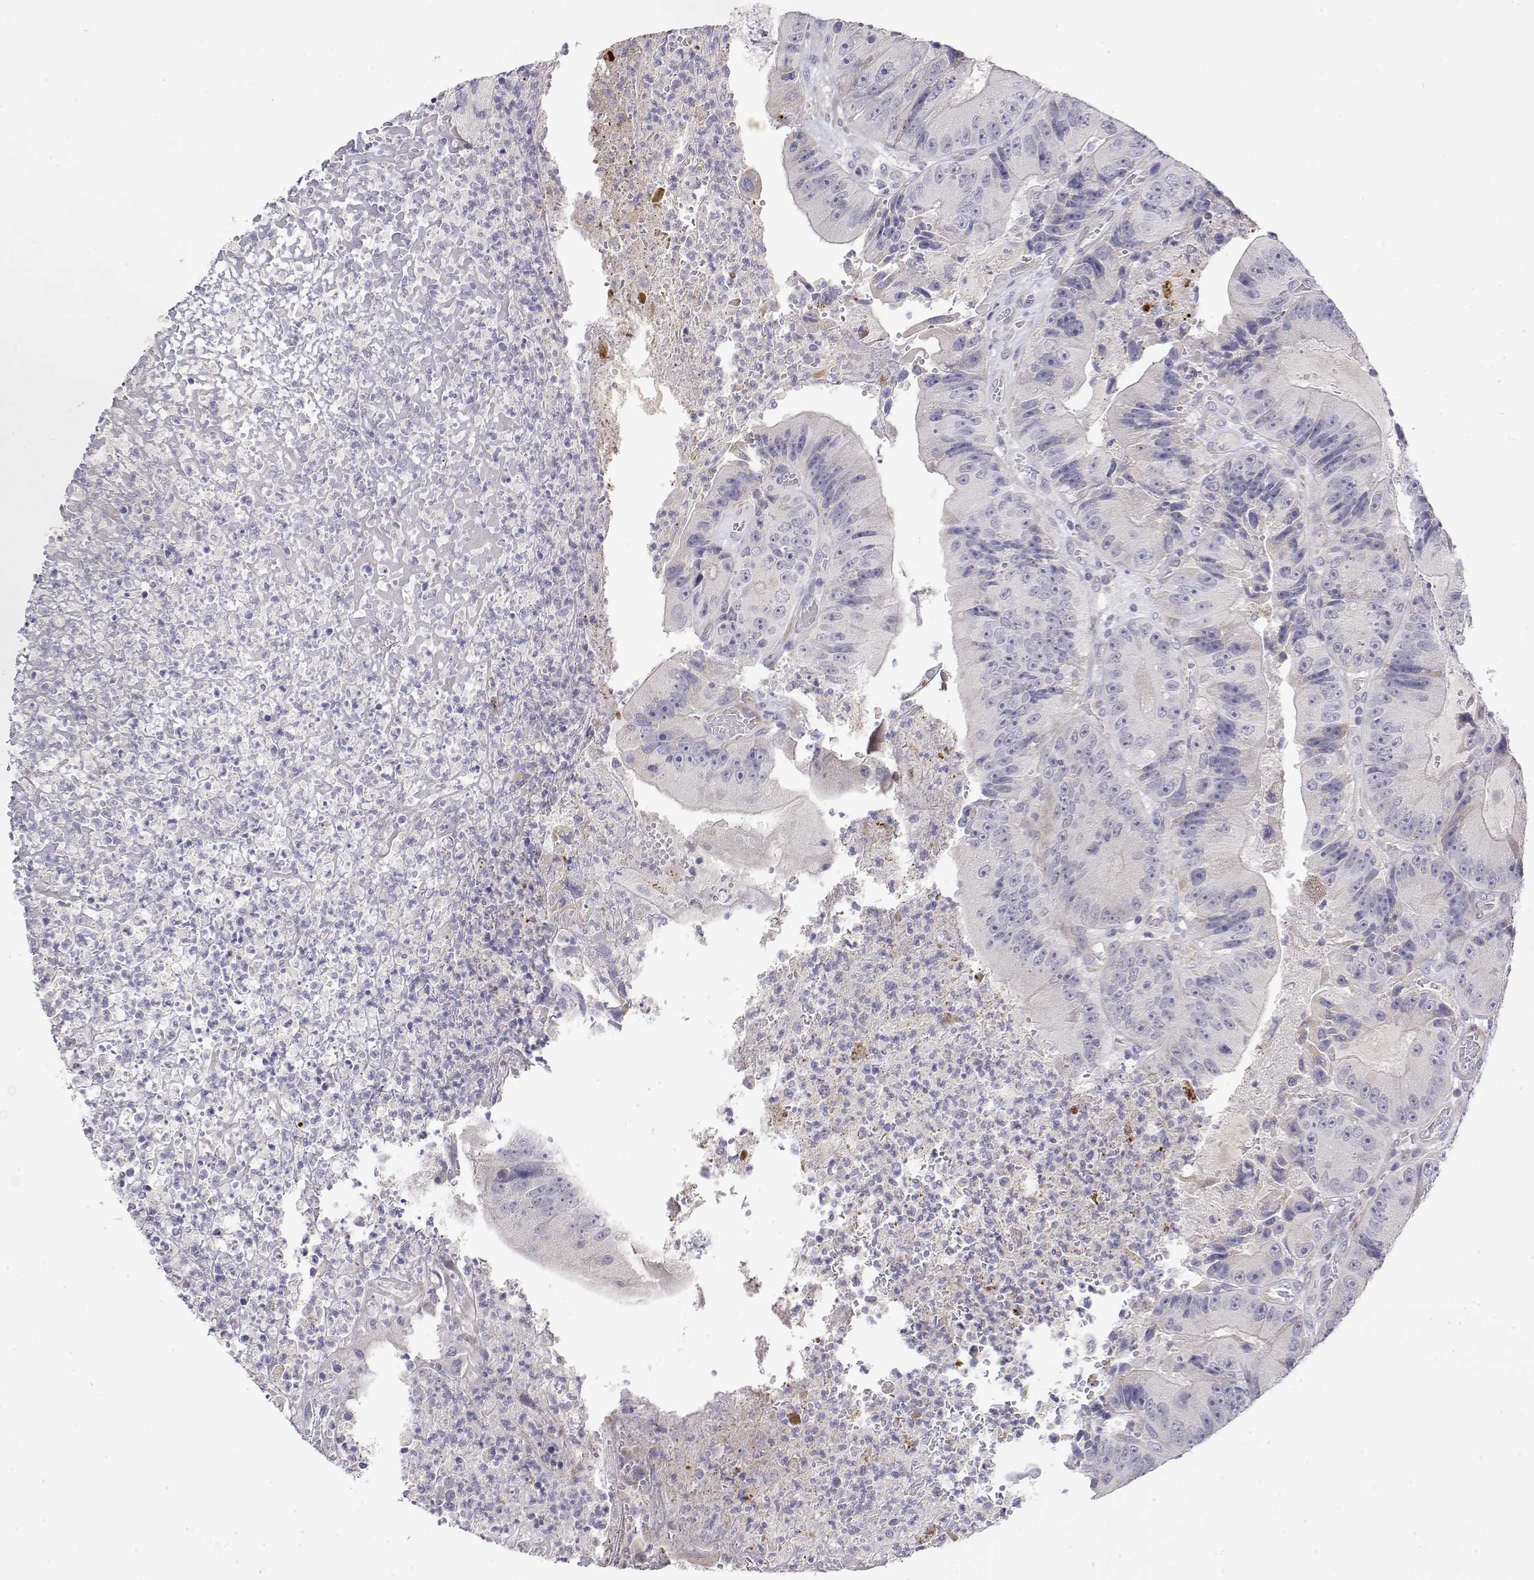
{"staining": {"intensity": "negative", "quantity": "none", "location": "none"}, "tissue": "colorectal cancer", "cell_type": "Tumor cells", "image_type": "cancer", "snomed": [{"axis": "morphology", "description": "Adenocarcinoma, NOS"}, {"axis": "topography", "description": "Colon"}], "caption": "A micrograph of human colorectal cancer is negative for staining in tumor cells. The staining is performed using DAB brown chromogen with nuclei counter-stained in using hematoxylin.", "gene": "GGACT", "patient": {"sex": "female", "age": 86}}